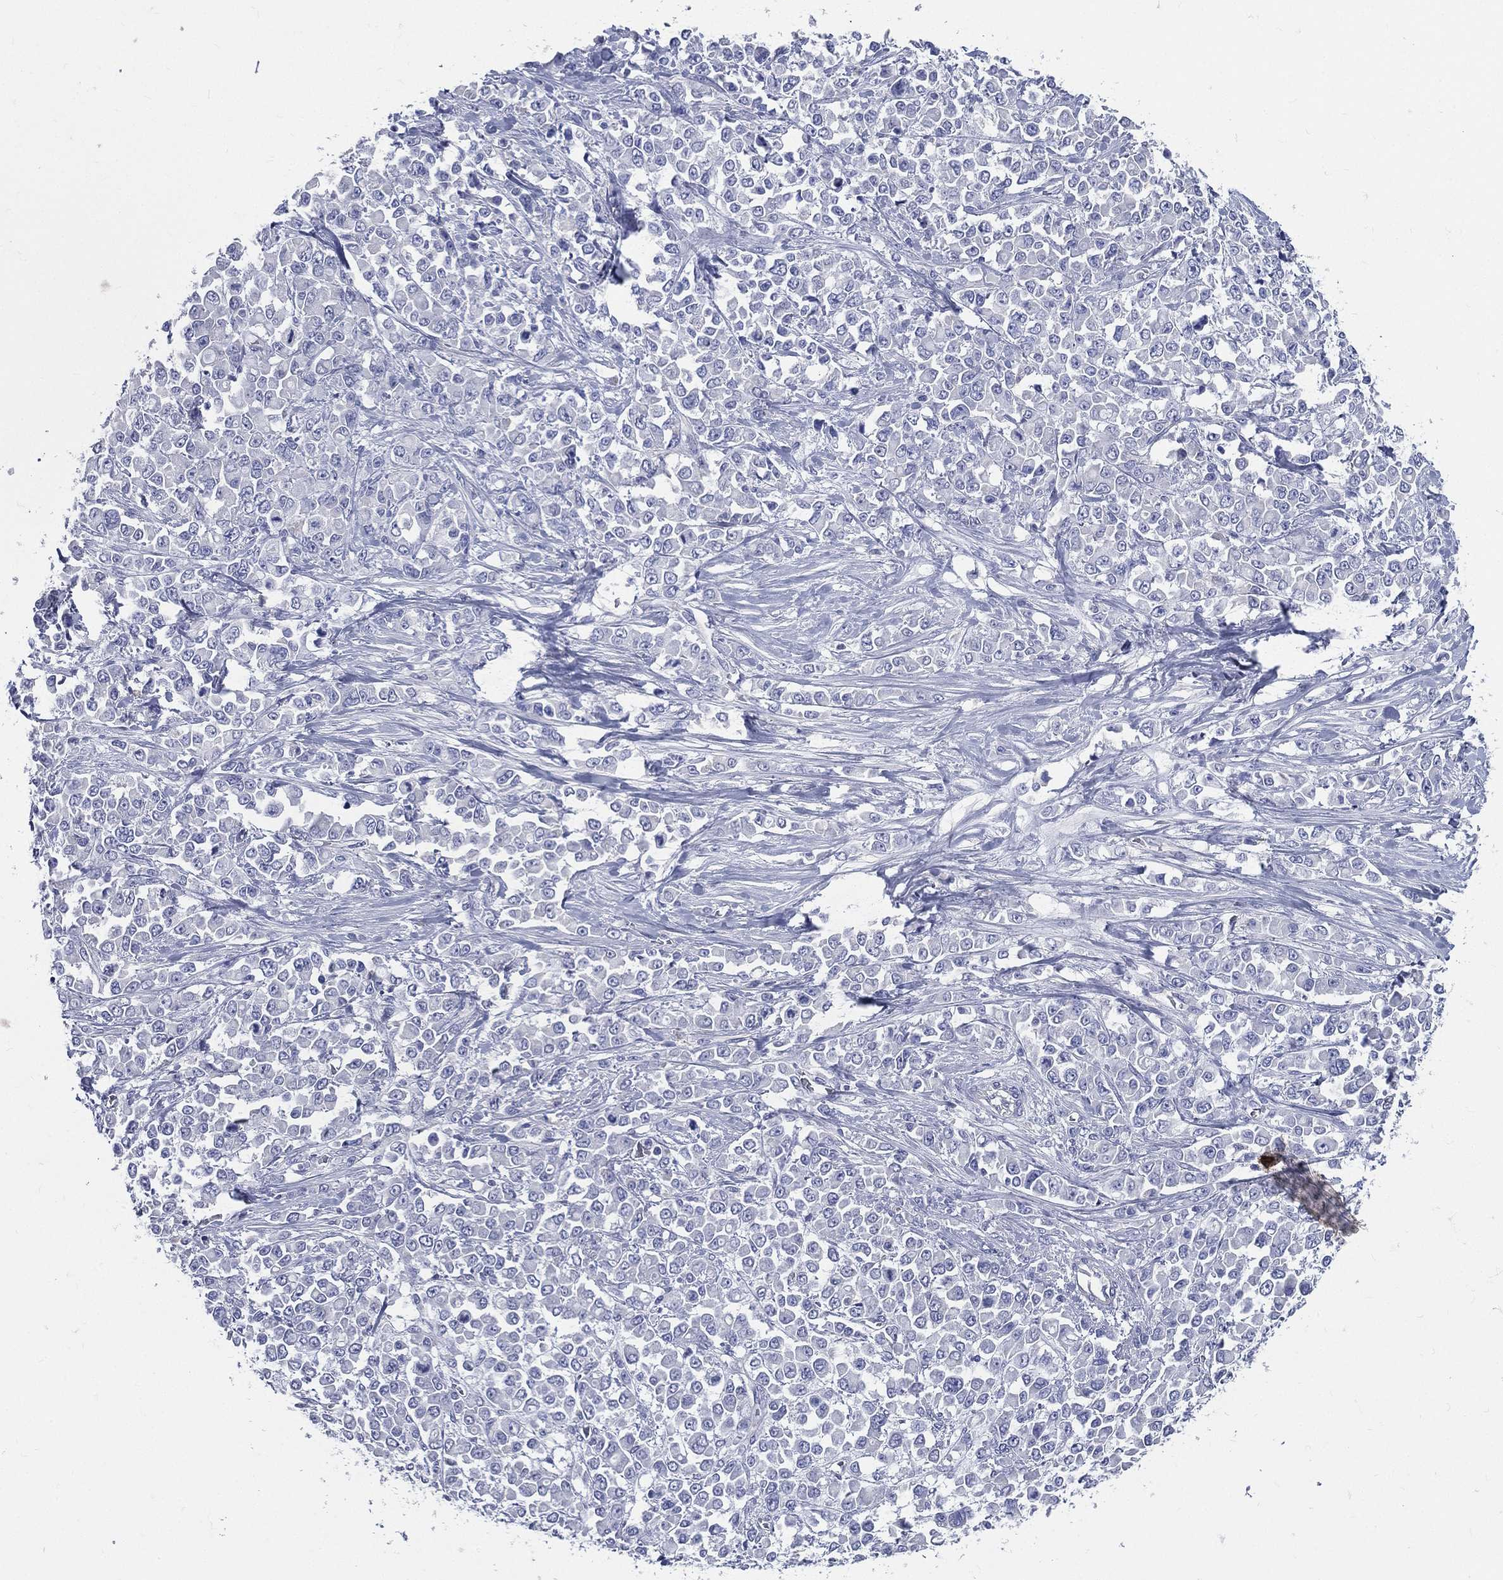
{"staining": {"intensity": "negative", "quantity": "none", "location": "none"}, "tissue": "stomach cancer", "cell_type": "Tumor cells", "image_type": "cancer", "snomed": [{"axis": "morphology", "description": "Adenocarcinoma, NOS"}, {"axis": "topography", "description": "Stomach"}], "caption": "Tumor cells show no significant staining in adenocarcinoma (stomach). The staining was performed using DAB (3,3'-diaminobenzidine) to visualize the protein expression in brown, while the nuclei were stained in blue with hematoxylin (Magnification: 20x).", "gene": "DPYS", "patient": {"sex": "female", "age": 76}}